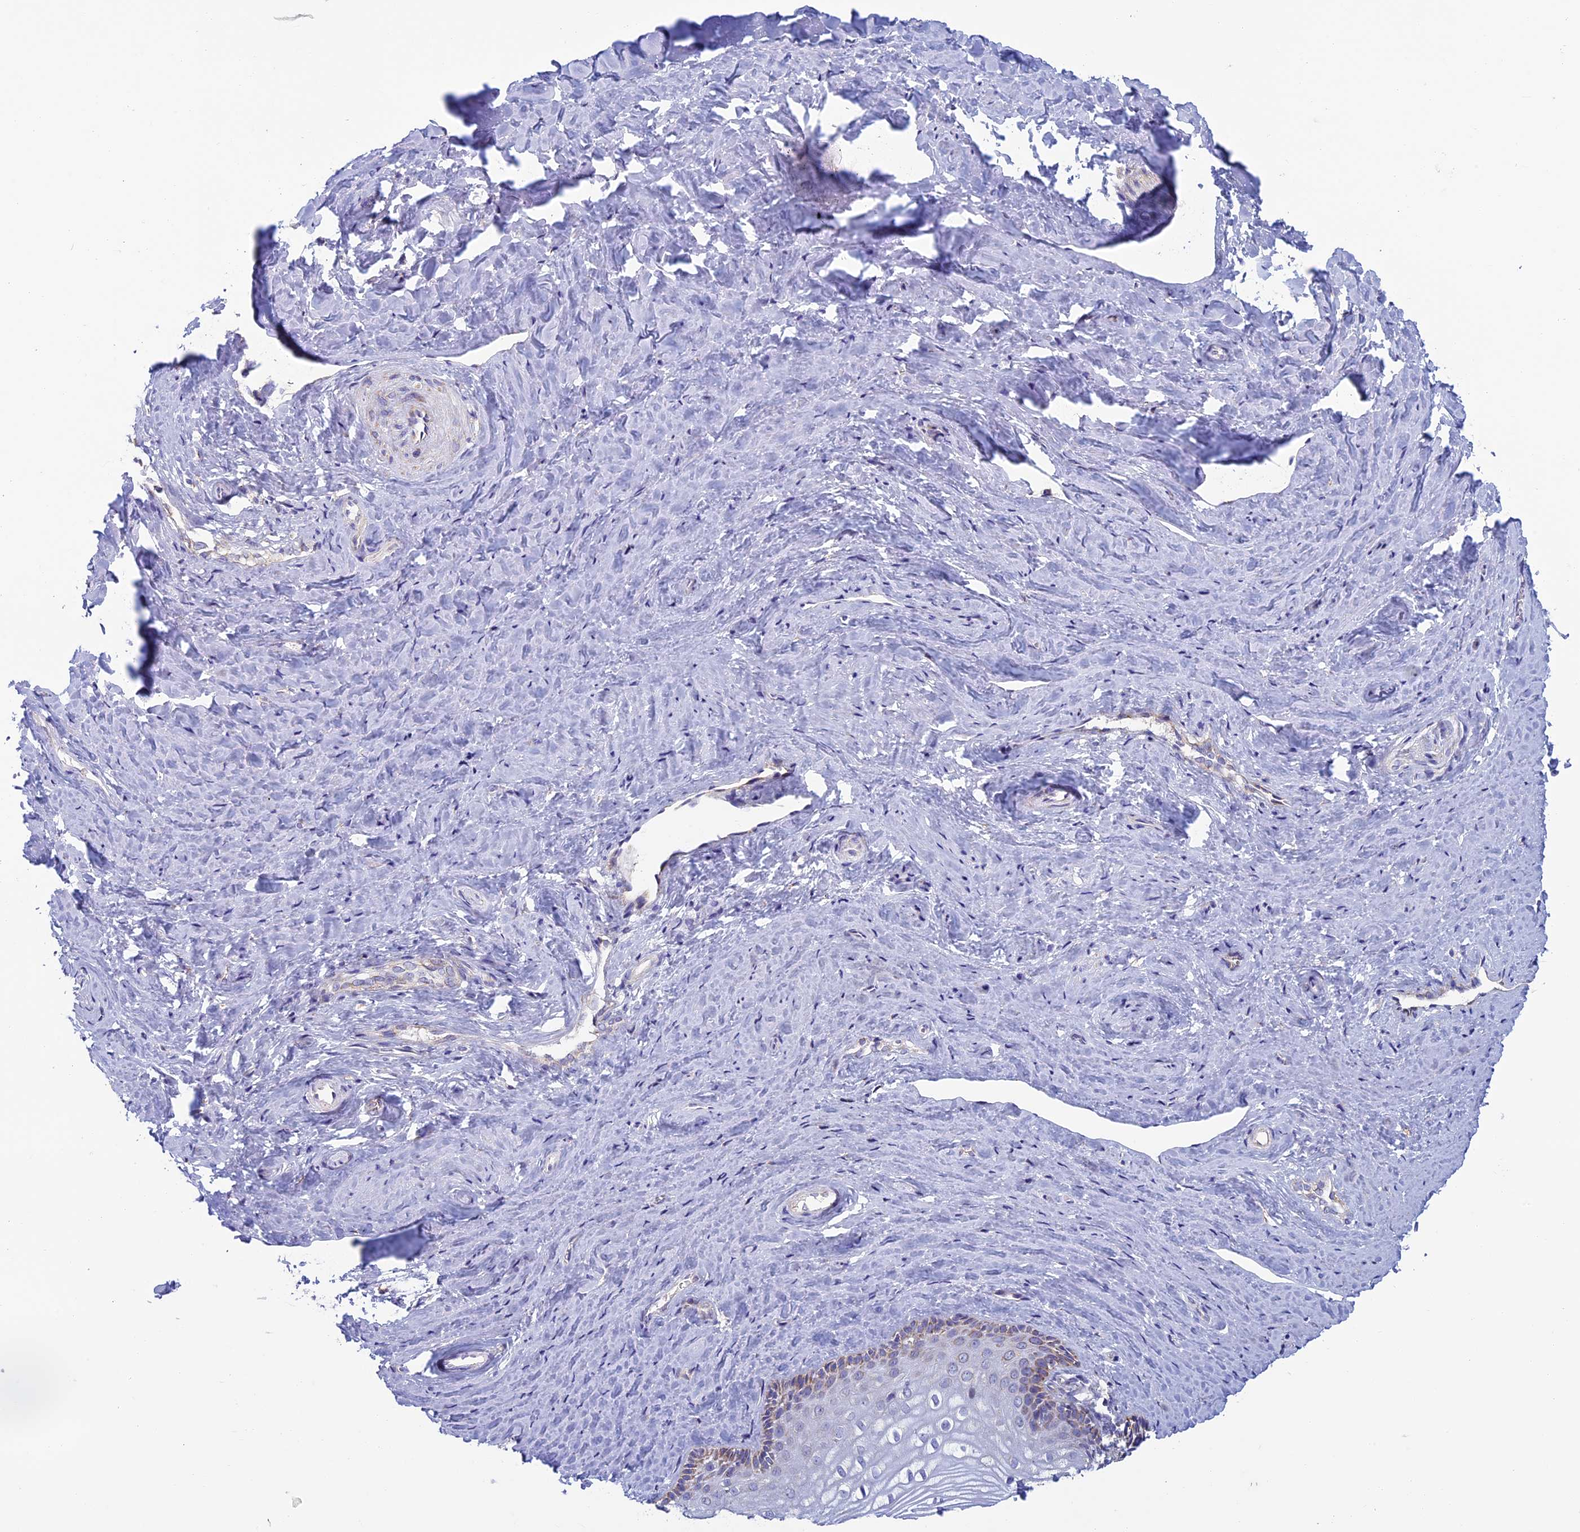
{"staining": {"intensity": "weak", "quantity": "<25%", "location": "cytoplasmic/membranous"}, "tissue": "vagina", "cell_type": "Squamous epithelial cells", "image_type": "normal", "snomed": [{"axis": "morphology", "description": "Normal tissue, NOS"}, {"axis": "topography", "description": "Vagina"}, {"axis": "topography", "description": "Cervix"}], "caption": "A high-resolution photomicrograph shows immunohistochemistry (IHC) staining of unremarkable vagina, which reveals no significant staining in squamous epithelial cells. Nuclei are stained in blue.", "gene": "MFSD12", "patient": {"sex": "female", "age": 40}}